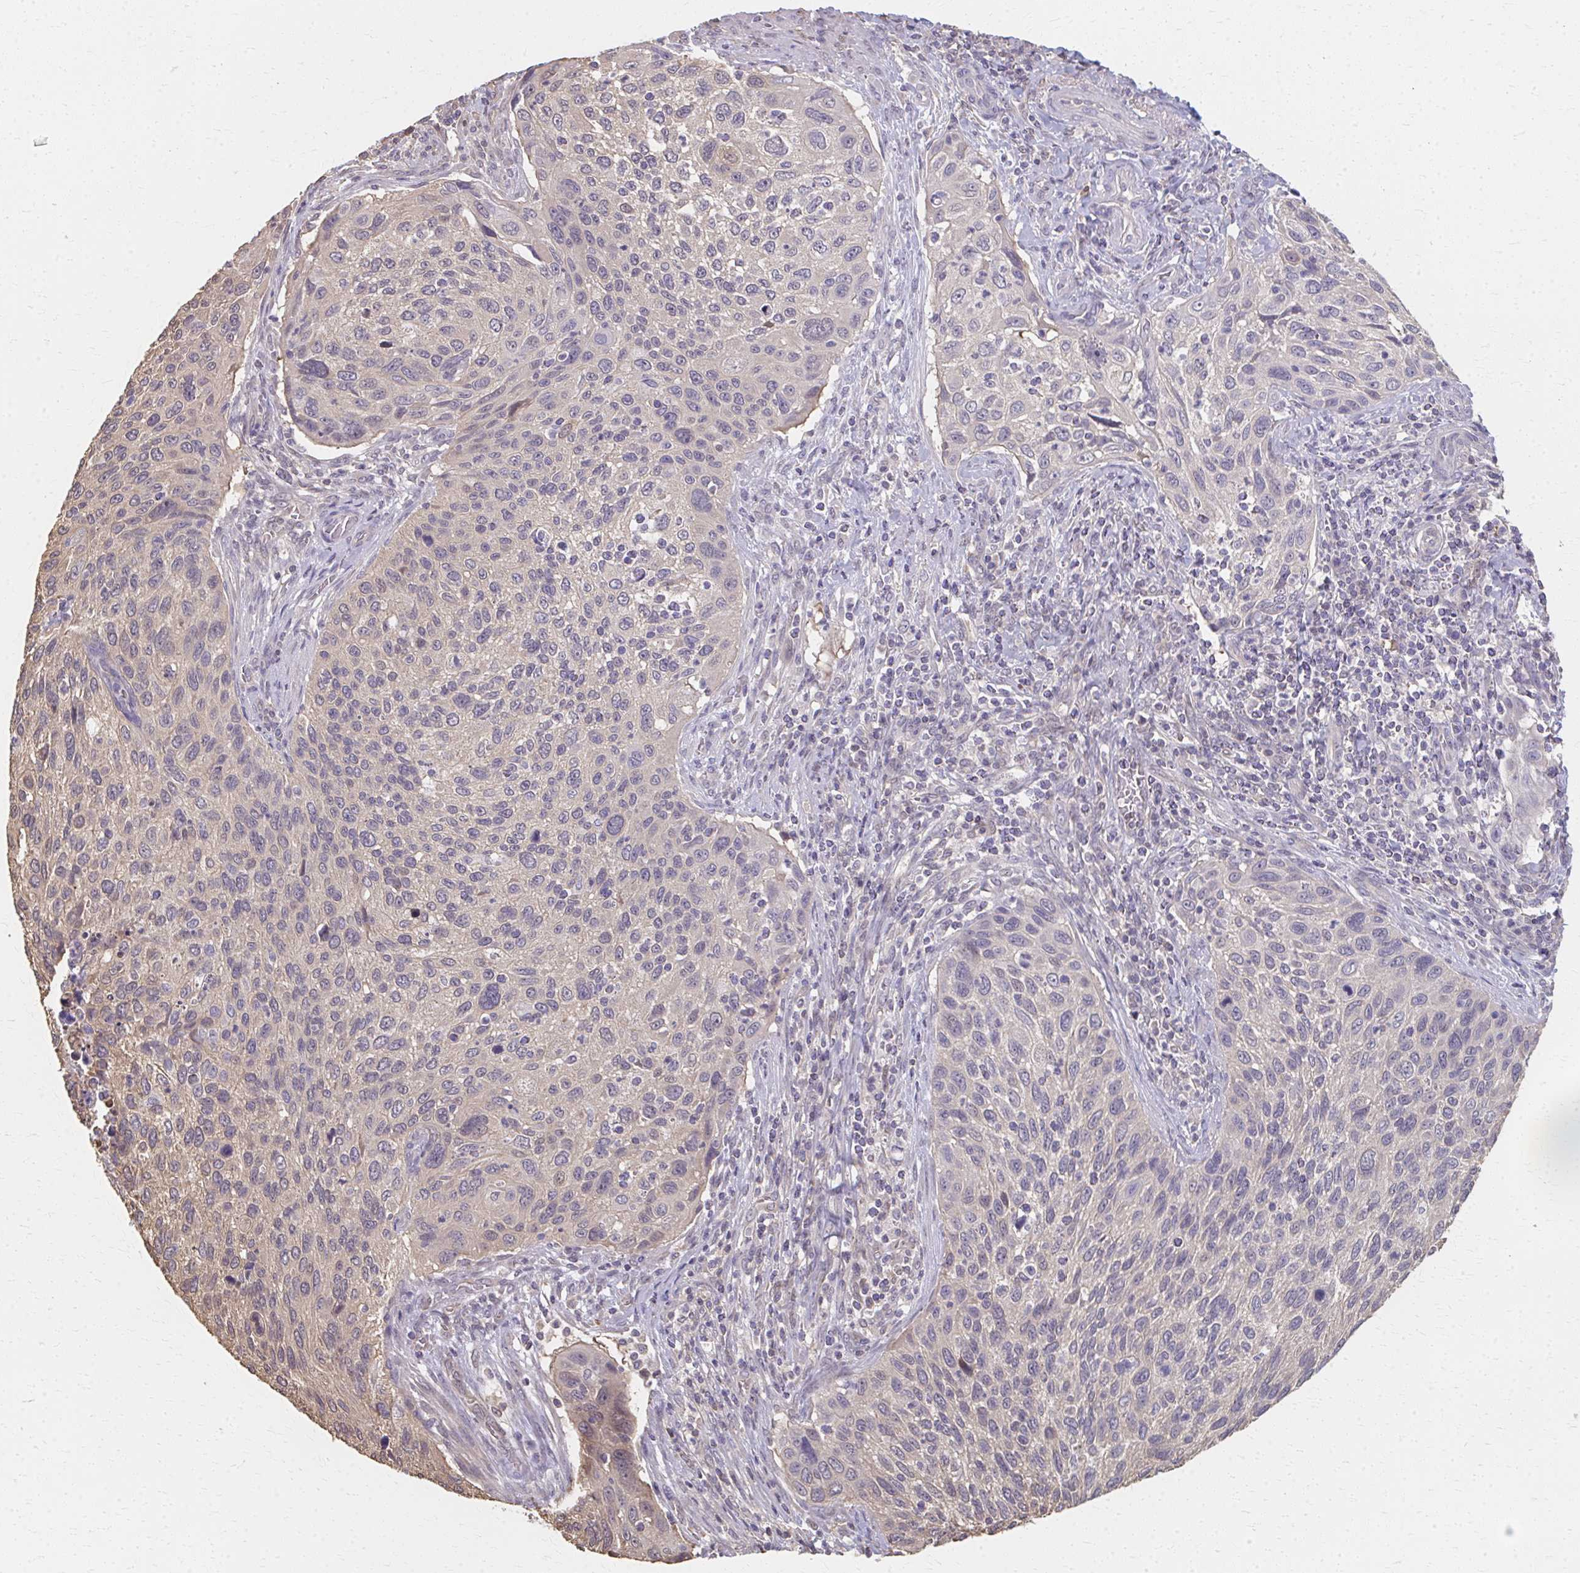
{"staining": {"intensity": "weak", "quantity": "25%-75%", "location": "cytoplasmic/membranous"}, "tissue": "cervical cancer", "cell_type": "Tumor cells", "image_type": "cancer", "snomed": [{"axis": "morphology", "description": "Squamous cell carcinoma, NOS"}, {"axis": "topography", "description": "Cervix"}], "caption": "Immunohistochemistry (IHC) of cervical cancer (squamous cell carcinoma) displays low levels of weak cytoplasmic/membranous positivity in about 25%-75% of tumor cells.", "gene": "RABGAP1L", "patient": {"sex": "female", "age": 70}}